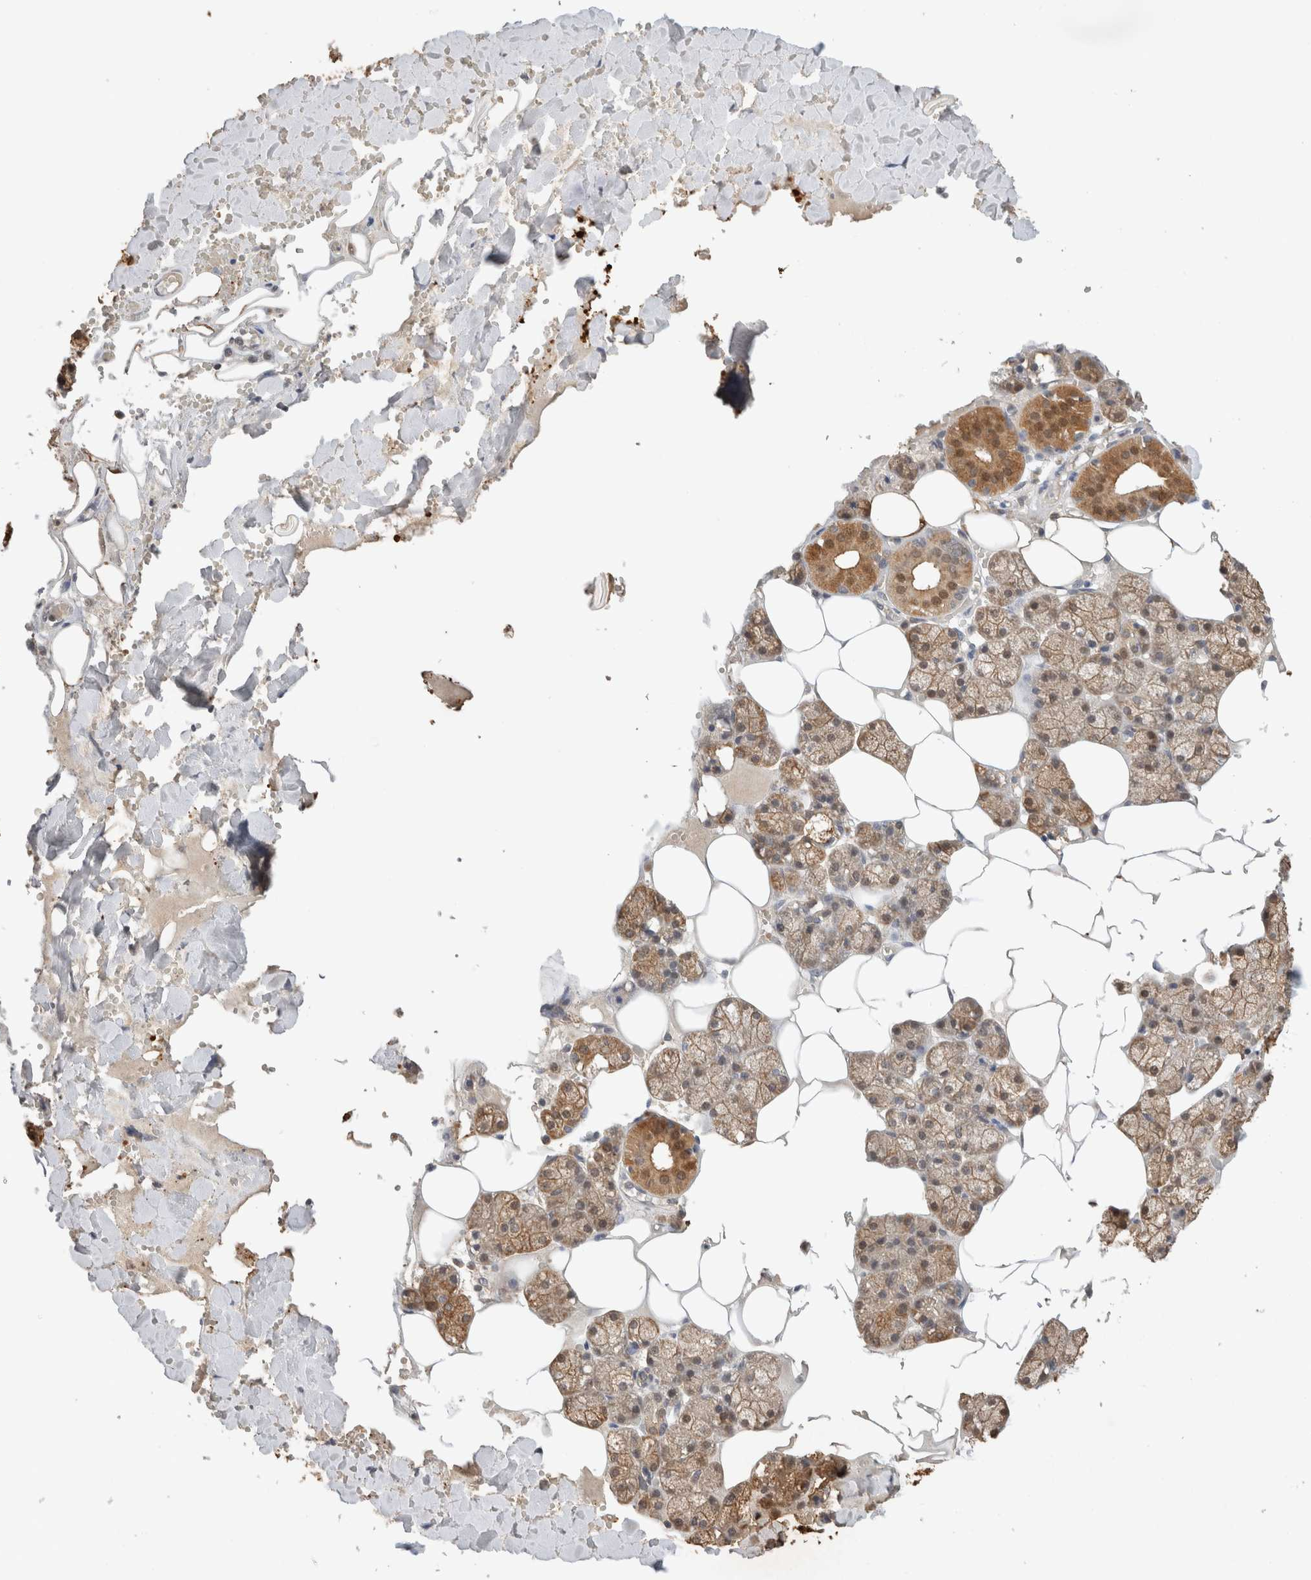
{"staining": {"intensity": "moderate", "quantity": ">75%", "location": "cytoplasmic/membranous,nuclear"}, "tissue": "salivary gland", "cell_type": "Glandular cells", "image_type": "normal", "snomed": [{"axis": "morphology", "description": "Normal tissue, NOS"}, {"axis": "topography", "description": "Salivary gland"}], "caption": "DAB (3,3'-diaminobenzidine) immunohistochemical staining of benign human salivary gland demonstrates moderate cytoplasmic/membranous,nuclear protein staining in about >75% of glandular cells.", "gene": "CA13", "patient": {"sex": "male", "age": 62}}